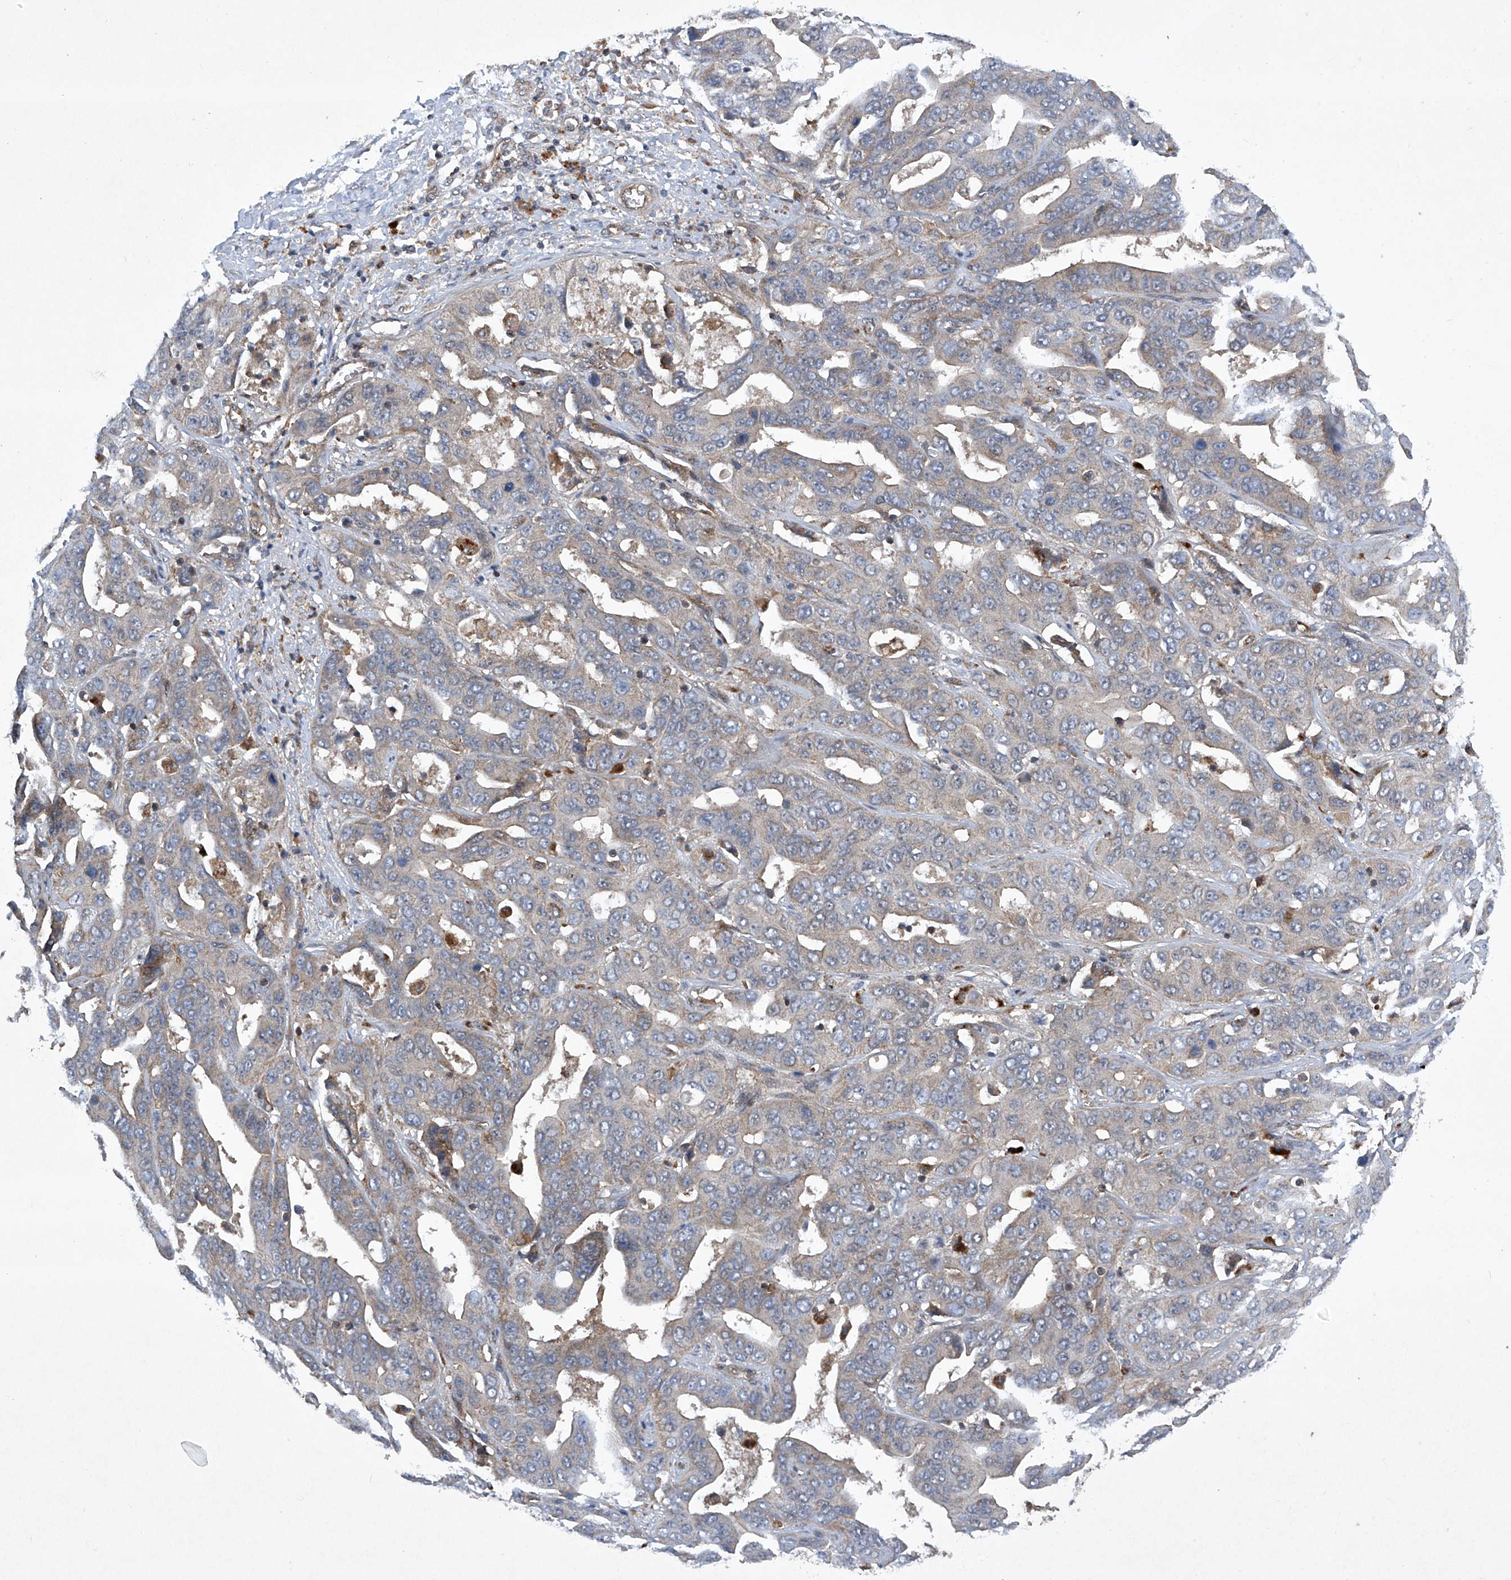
{"staining": {"intensity": "negative", "quantity": "none", "location": "none"}, "tissue": "liver cancer", "cell_type": "Tumor cells", "image_type": "cancer", "snomed": [{"axis": "morphology", "description": "Cholangiocarcinoma"}, {"axis": "topography", "description": "Liver"}], "caption": "An immunohistochemistry photomicrograph of liver cancer is shown. There is no staining in tumor cells of liver cancer.", "gene": "CISH", "patient": {"sex": "female", "age": 52}}